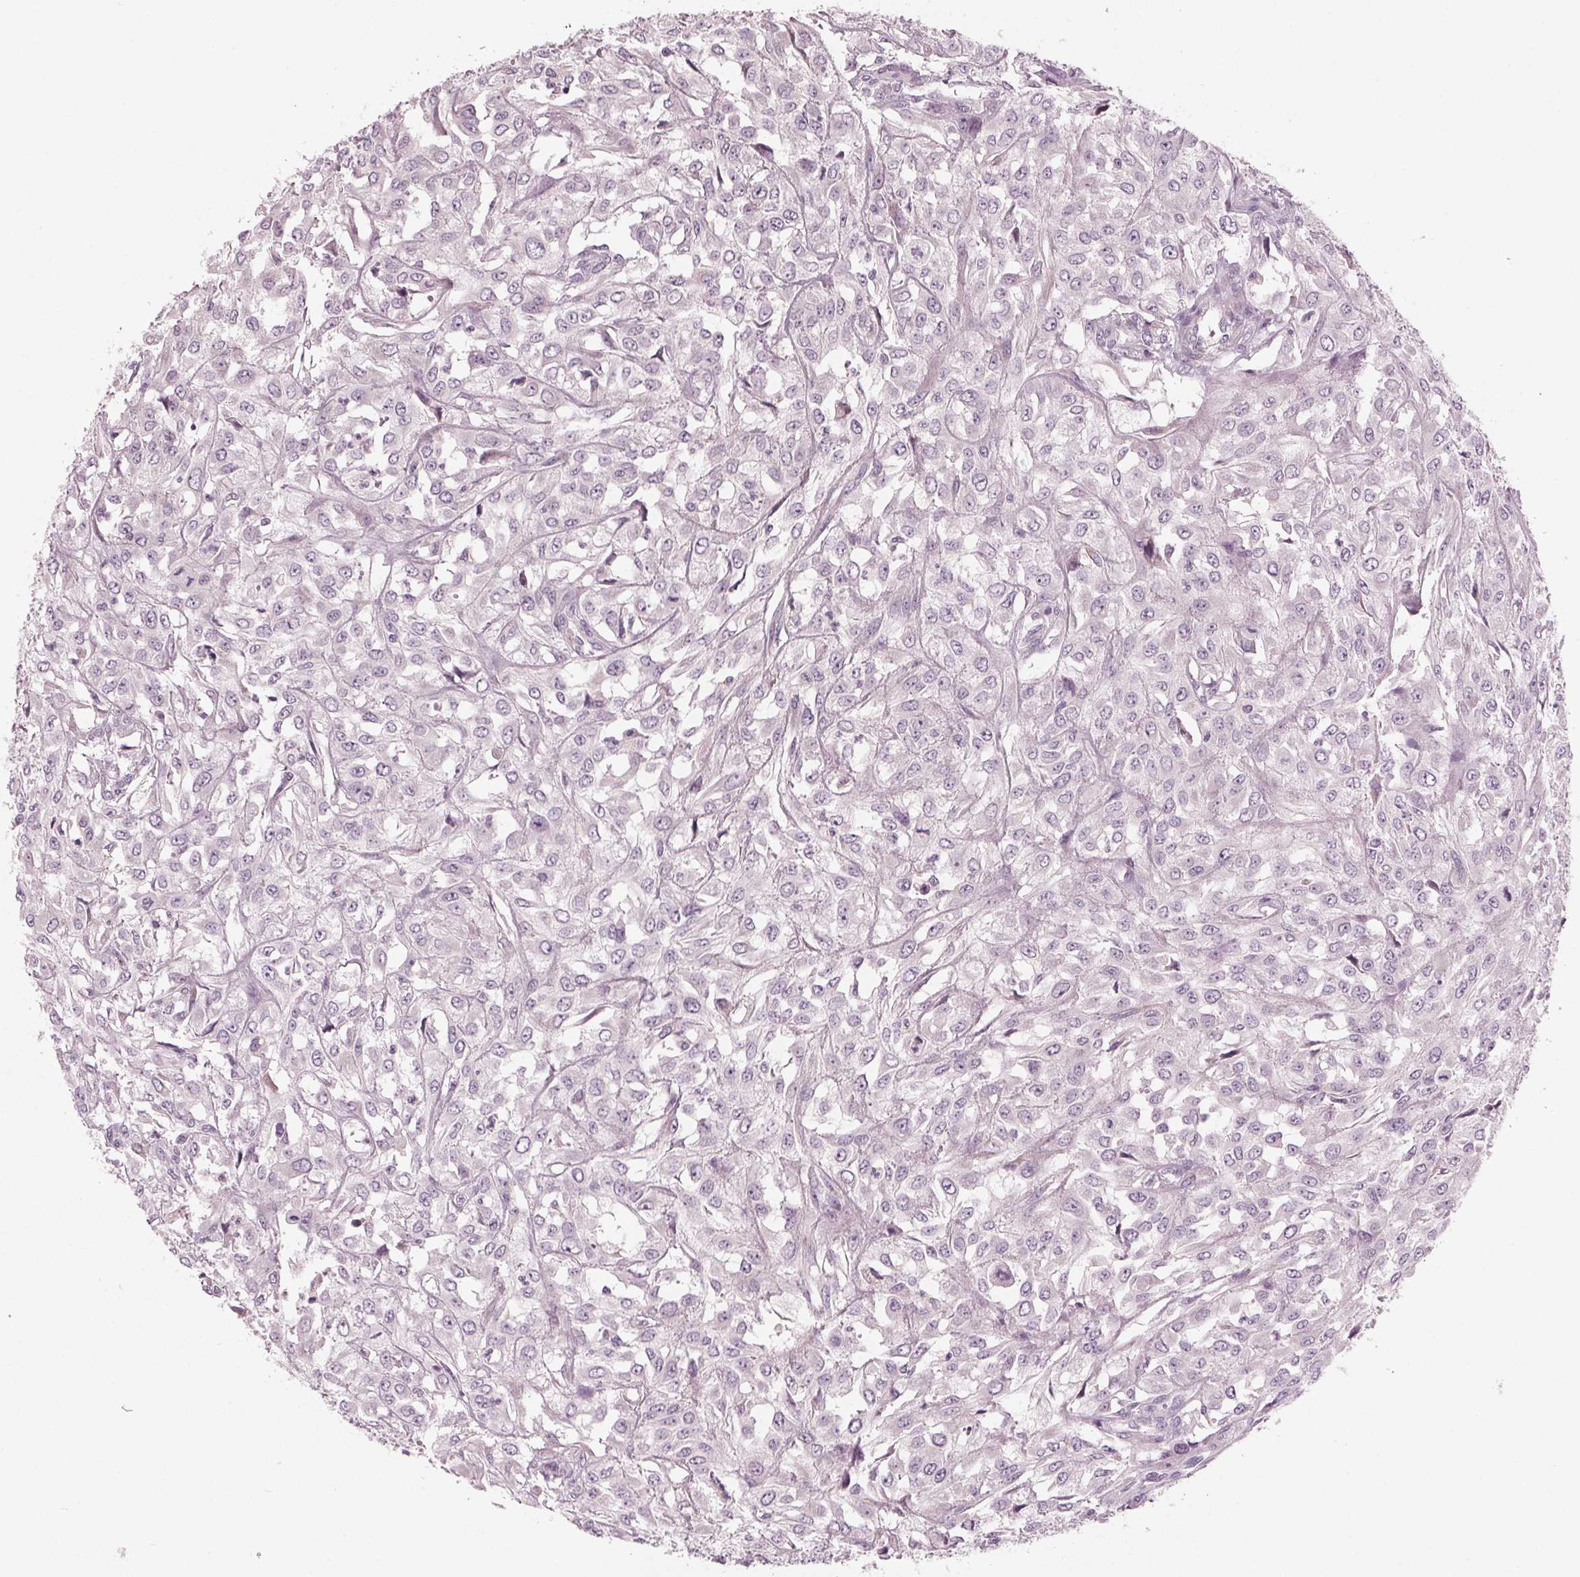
{"staining": {"intensity": "negative", "quantity": "none", "location": "none"}, "tissue": "urothelial cancer", "cell_type": "Tumor cells", "image_type": "cancer", "snomed": [{"axis": "morphology", "description": "Urothelial carcinoma, High grade"}, {"axis": "topography", "description": "Urinary bladder"}], "caption": "Human high-grade urothelial carcinoma stained for a protein using immunohistochemistry displays no staining in tumor cells.", "gene": "PRAP1", "patient": {"sex": "male", "age": 67}}